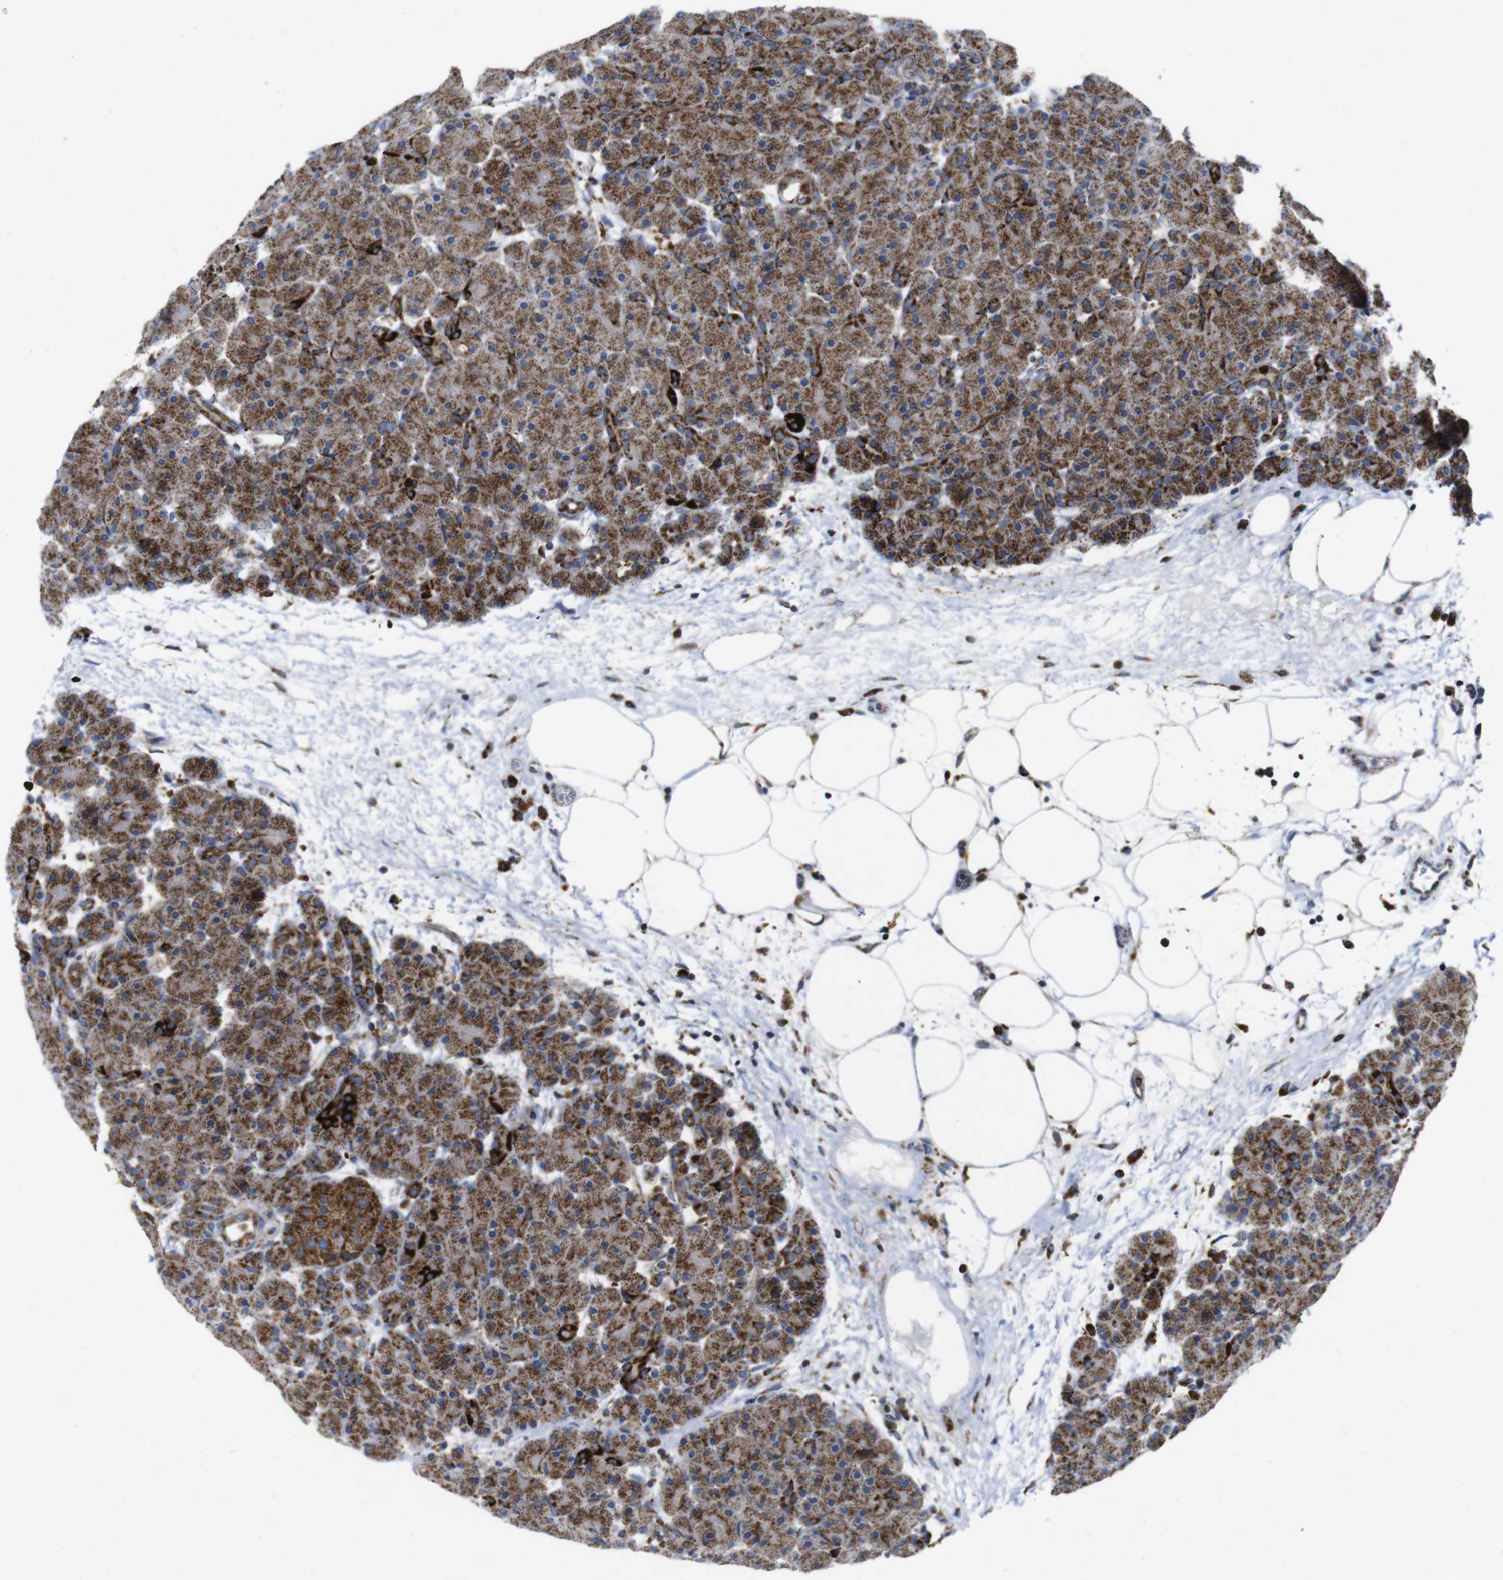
{"staining": {"intensity": "moderate", "quantity": ">75%", "location": "cytoplasmic/membranous"}, "tissue": "pancreas", "cell_type": "Exocrine glandular cells", "image_type": "normal", "snomed": [{"axis": "morphology", "description": "Normal tissue, NOS"}, {"axis": "topography", "description": "Pancreas"}], "caption": "Pancreas was stained to show a protein in brown. There is medium levels of moderate cytoplasmic/membranous staining in approximately >75% of exocrine glandular cells. (brown staining indicates protein expression, while blue staining denotes nuclei).", "gene": "TMEM192", "patient": {"sex": "male", "age": 66}}